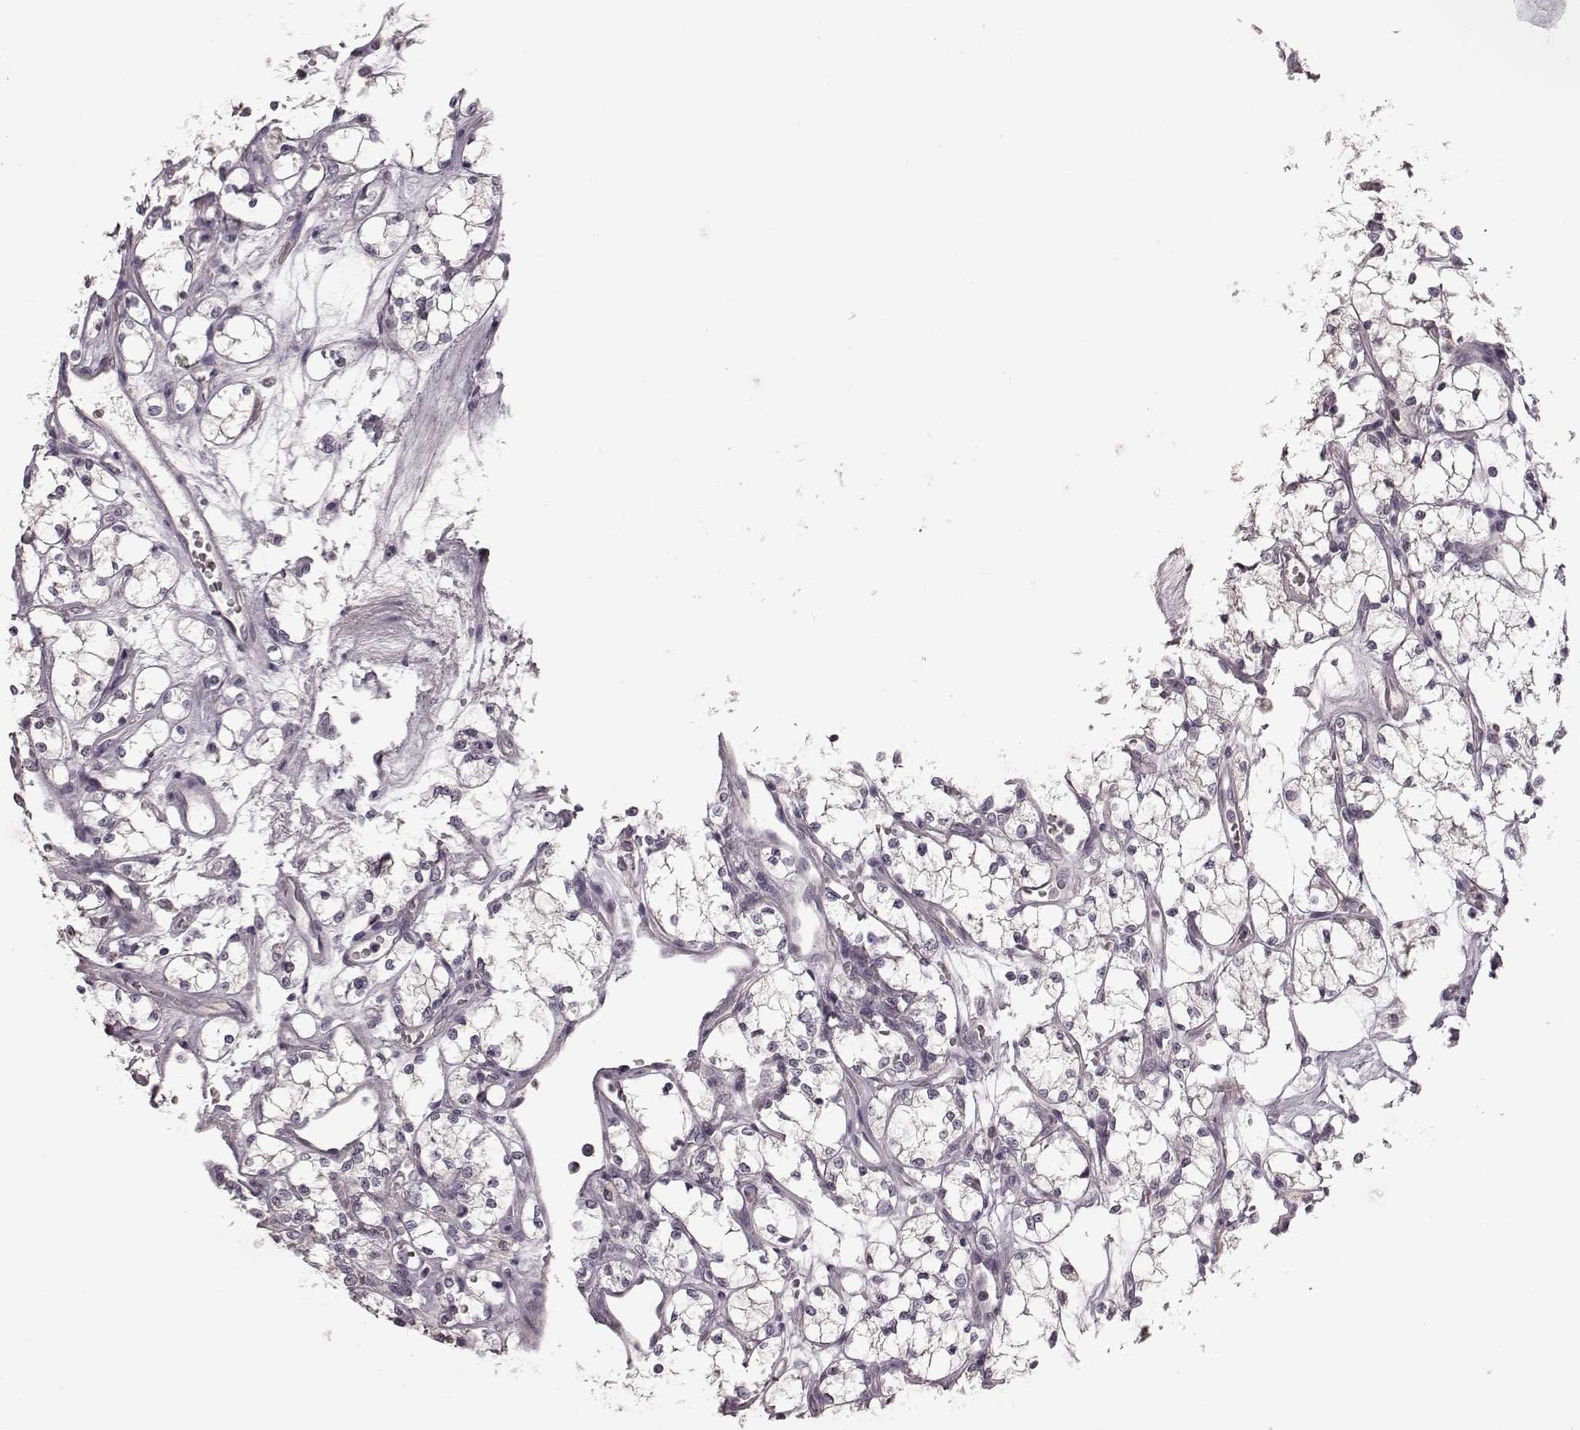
{"staining": {"intensity": "negative", "quantity": "none", "location": "none"}, "tissue": "renal cancer", "cell_type": "Tumor cells", "image_type": "cancer", "snomed": [{"axis": "morphology", "description": "Adenocarcinoma, NOS"}, {"axis": "topography", "description": "Kidney"}], "caption": "The histopathology image reveals no significant staining in tumor cells of renal cancer.", "gene": "MIA", "patient": {"sex": "female", "age": 69}}